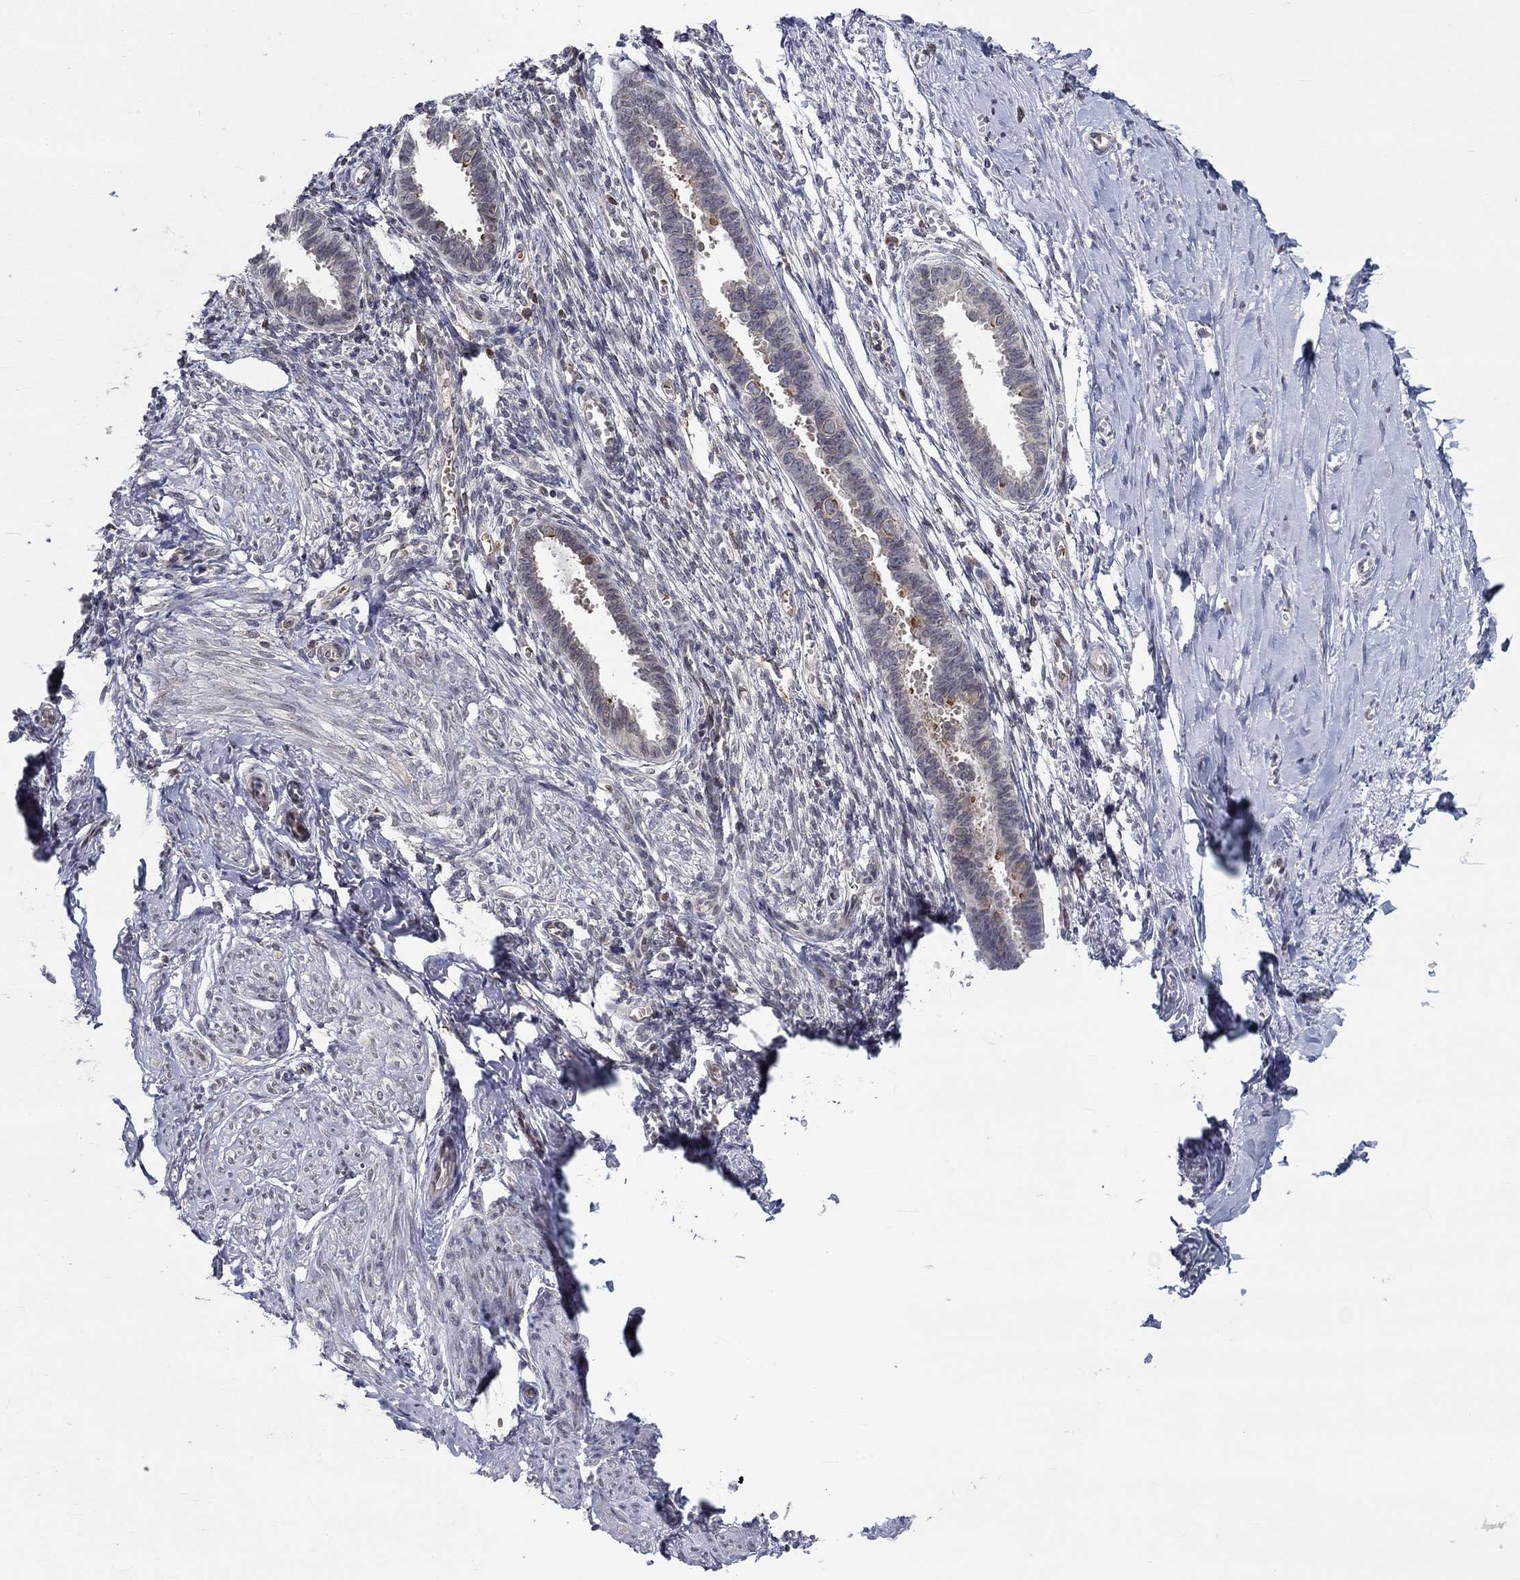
{"staining": {"intensity": "negative", "quantity": "none", "location": "none"}, "tissue": "endometrium", "cell_type": "Cells in endometrial stroma", "image_type": "normal", "snomed": [{"axis": "morphology", "description": "Normal tissue, NOS"}, {"axis": "topography", "description": "Cervix"}, {"axis": "topography", "description": "Endometrium"}], "caption": "Immunohistochemistry (IHC) micrograph of normal human endometrium stained for a protein (brown), which displays no positivity in cells in endometrial stroma. (Stains: DAB immunohistochemistry with hematoxylin counter stain, Microscopy: brightfield microscopy at high magnification).", "gene": "CETN3", "patient": {"sex": "female", "age": 37}}